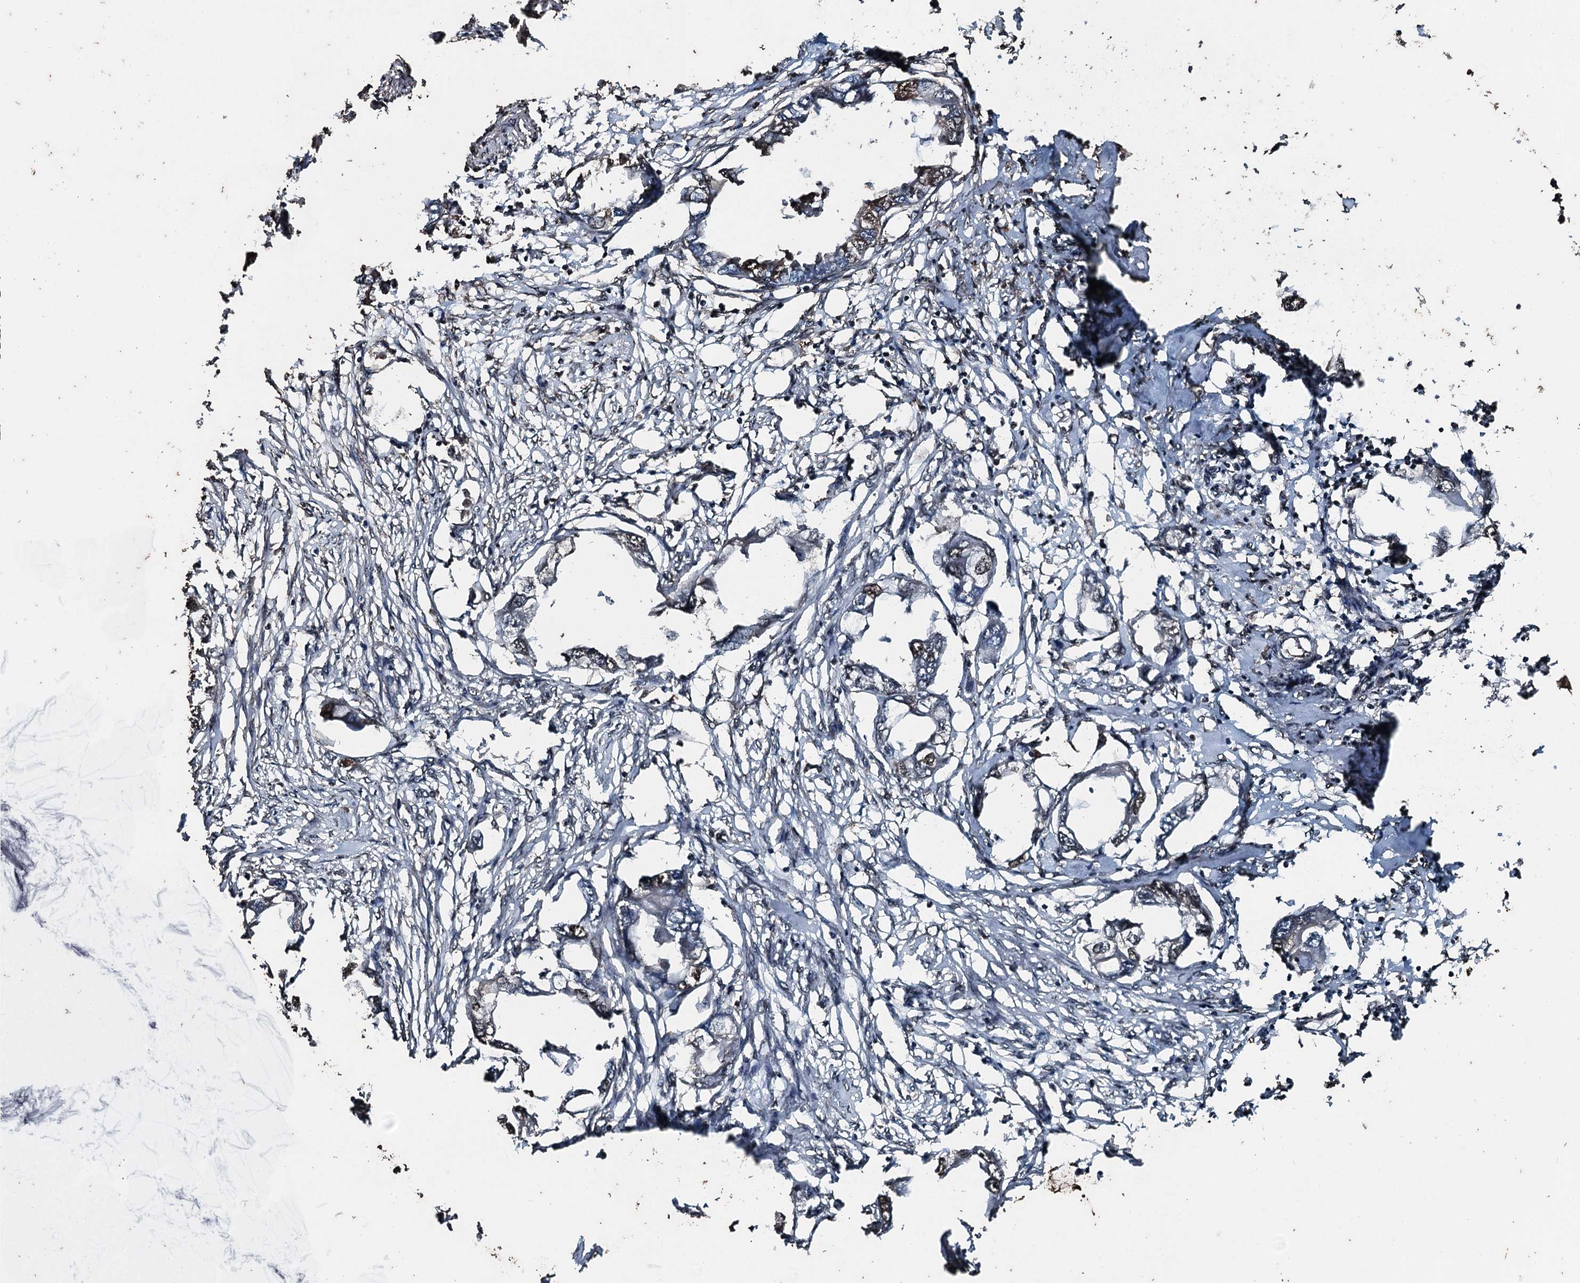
{"staining": {"intensity": "weak", "quantity": "<25%", "location": "nuclear"}, "tissue": "endometrial cancer", "cell_type": "Tumor cells", "image_type": "cancer", "snomed": [{"axis": "morphology", "description": "Adenocarcinoma, NOS"}, {"axis": "morphology", "description": "Adenocarcinoma, metastatic, NOS"}, {"axis": "topography", "description": "Adipose tissue"}, {"axis": "topography", "description": "Endometrium"}], "caption": "Tumor cells show no significant staining in endometrial metastatic adenocarcinoma.", "gene": "FAAP24", "patient": {"sex": "female", "age": 67}}